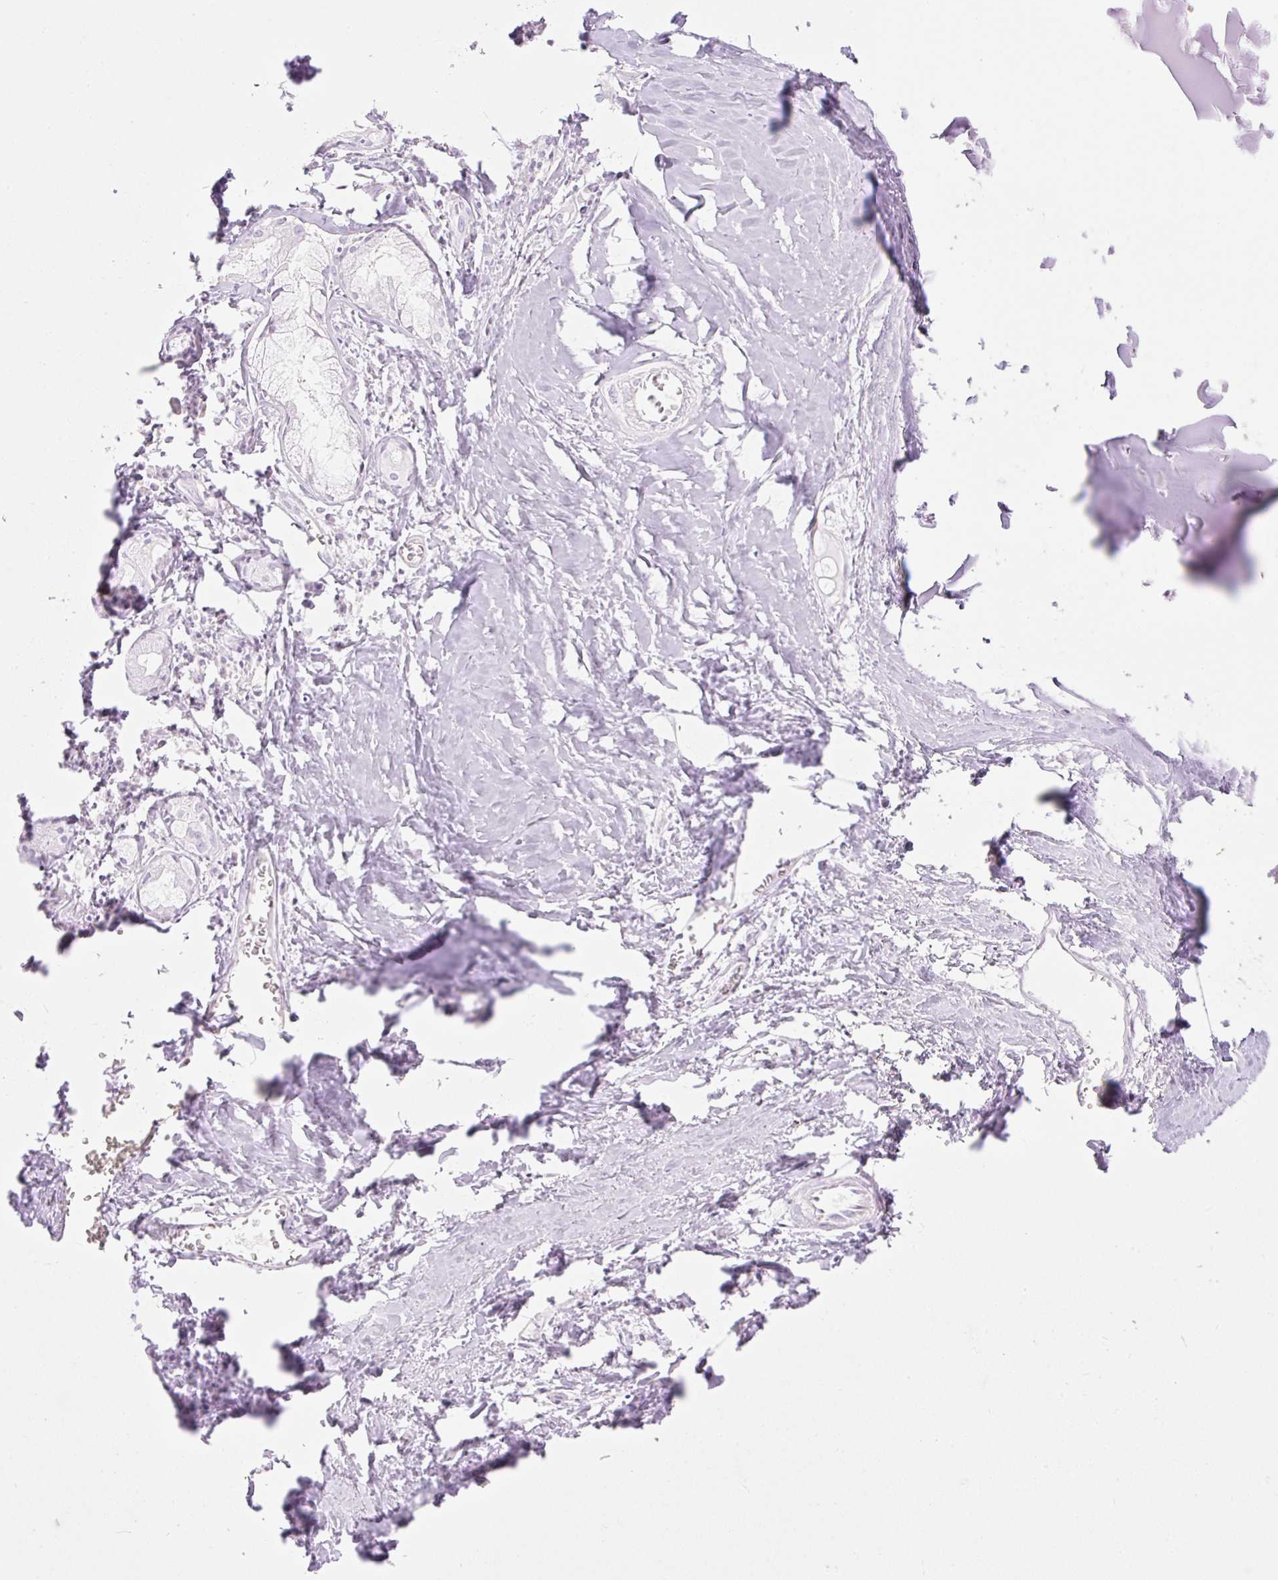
{"staining": {"intensity": "negative", "quantity": "none", "location": "none"}, "tissue": "soft tissue", "cell_type": "Chondrocytes", "image_type": "normal", "snomed": [{"axis": "morphology", "description": "Normal tissue, NOS"}, {"axis": "topography", "description": "Cartilage tissue"}], "caption": "Immunohistochemistry (IHC) of benign soft tissue reveals no expression in chondrocytes.", "gene": "ZNF121", "patient": {"sex": "male", "age": 57}}